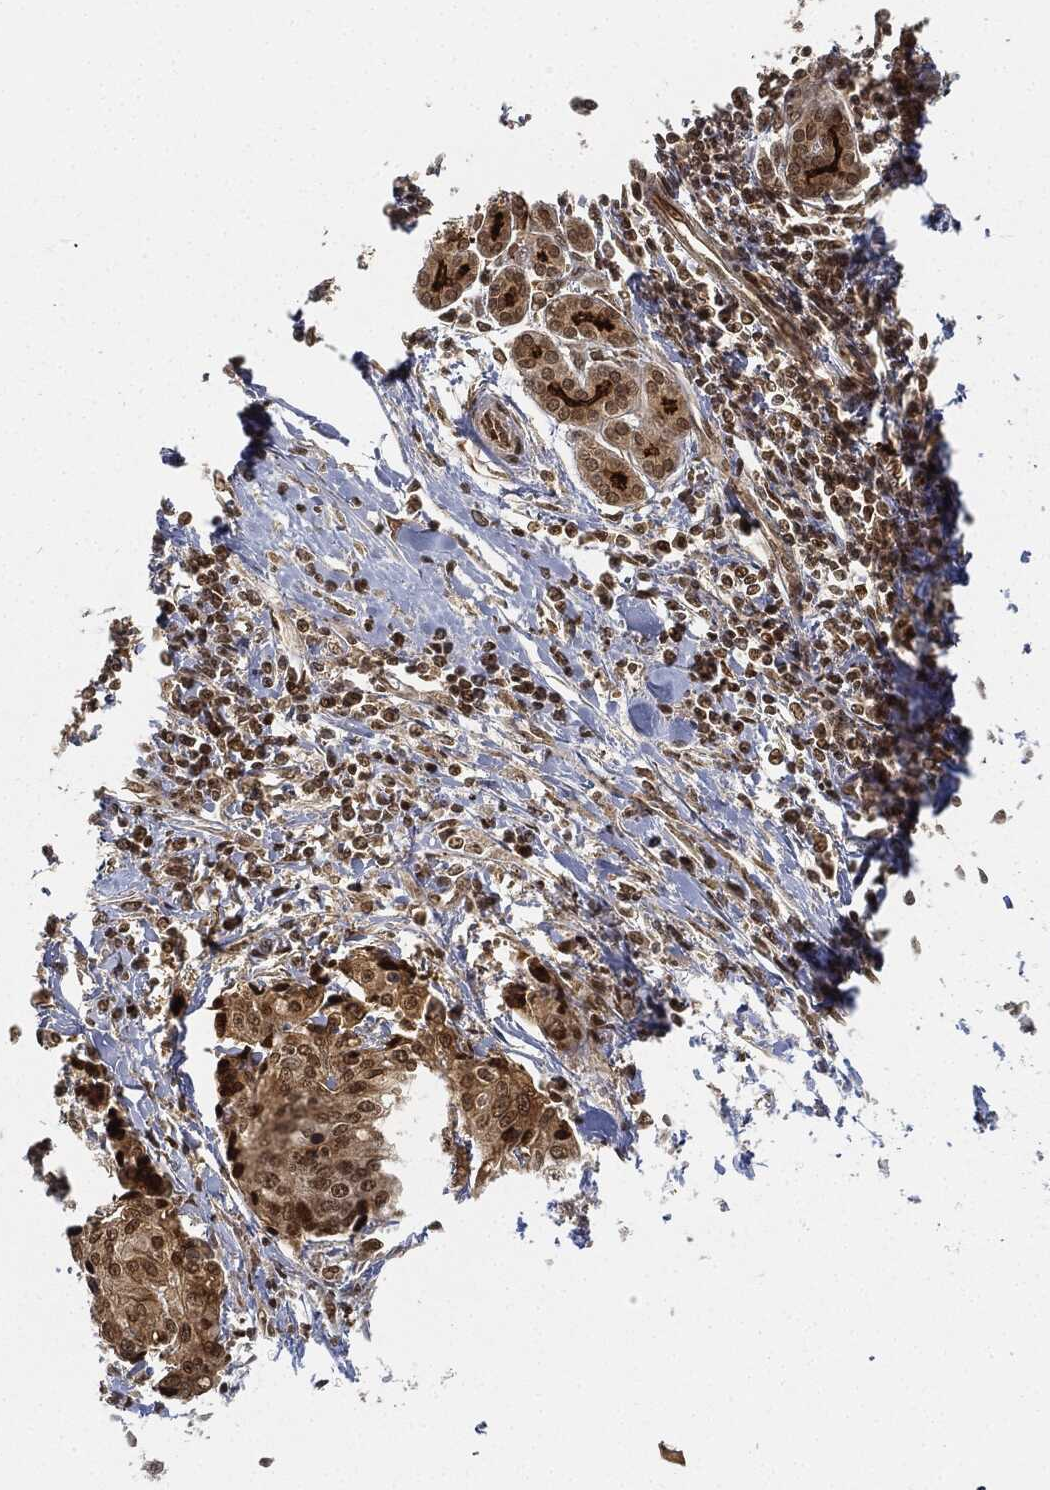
{"staining": {"intensity": "moderate", "quantity": "25%-75%", "location": "nuclear"}, "tissue": "pancreatic cancer", "cell_type": "Tumor cells", "image_type": "cancer", "snomed": [{"axis": "morphology", "description": "Adenocarcinoma, NOS"}, {"axis": "topography", "description": "Pancreas"}], "caption": "Pancreatic cancer stained with a protein marker shows moderate staining in tumor cells.", "gene": "CIB1", "patient": {"sex": "male", "age": 64}}